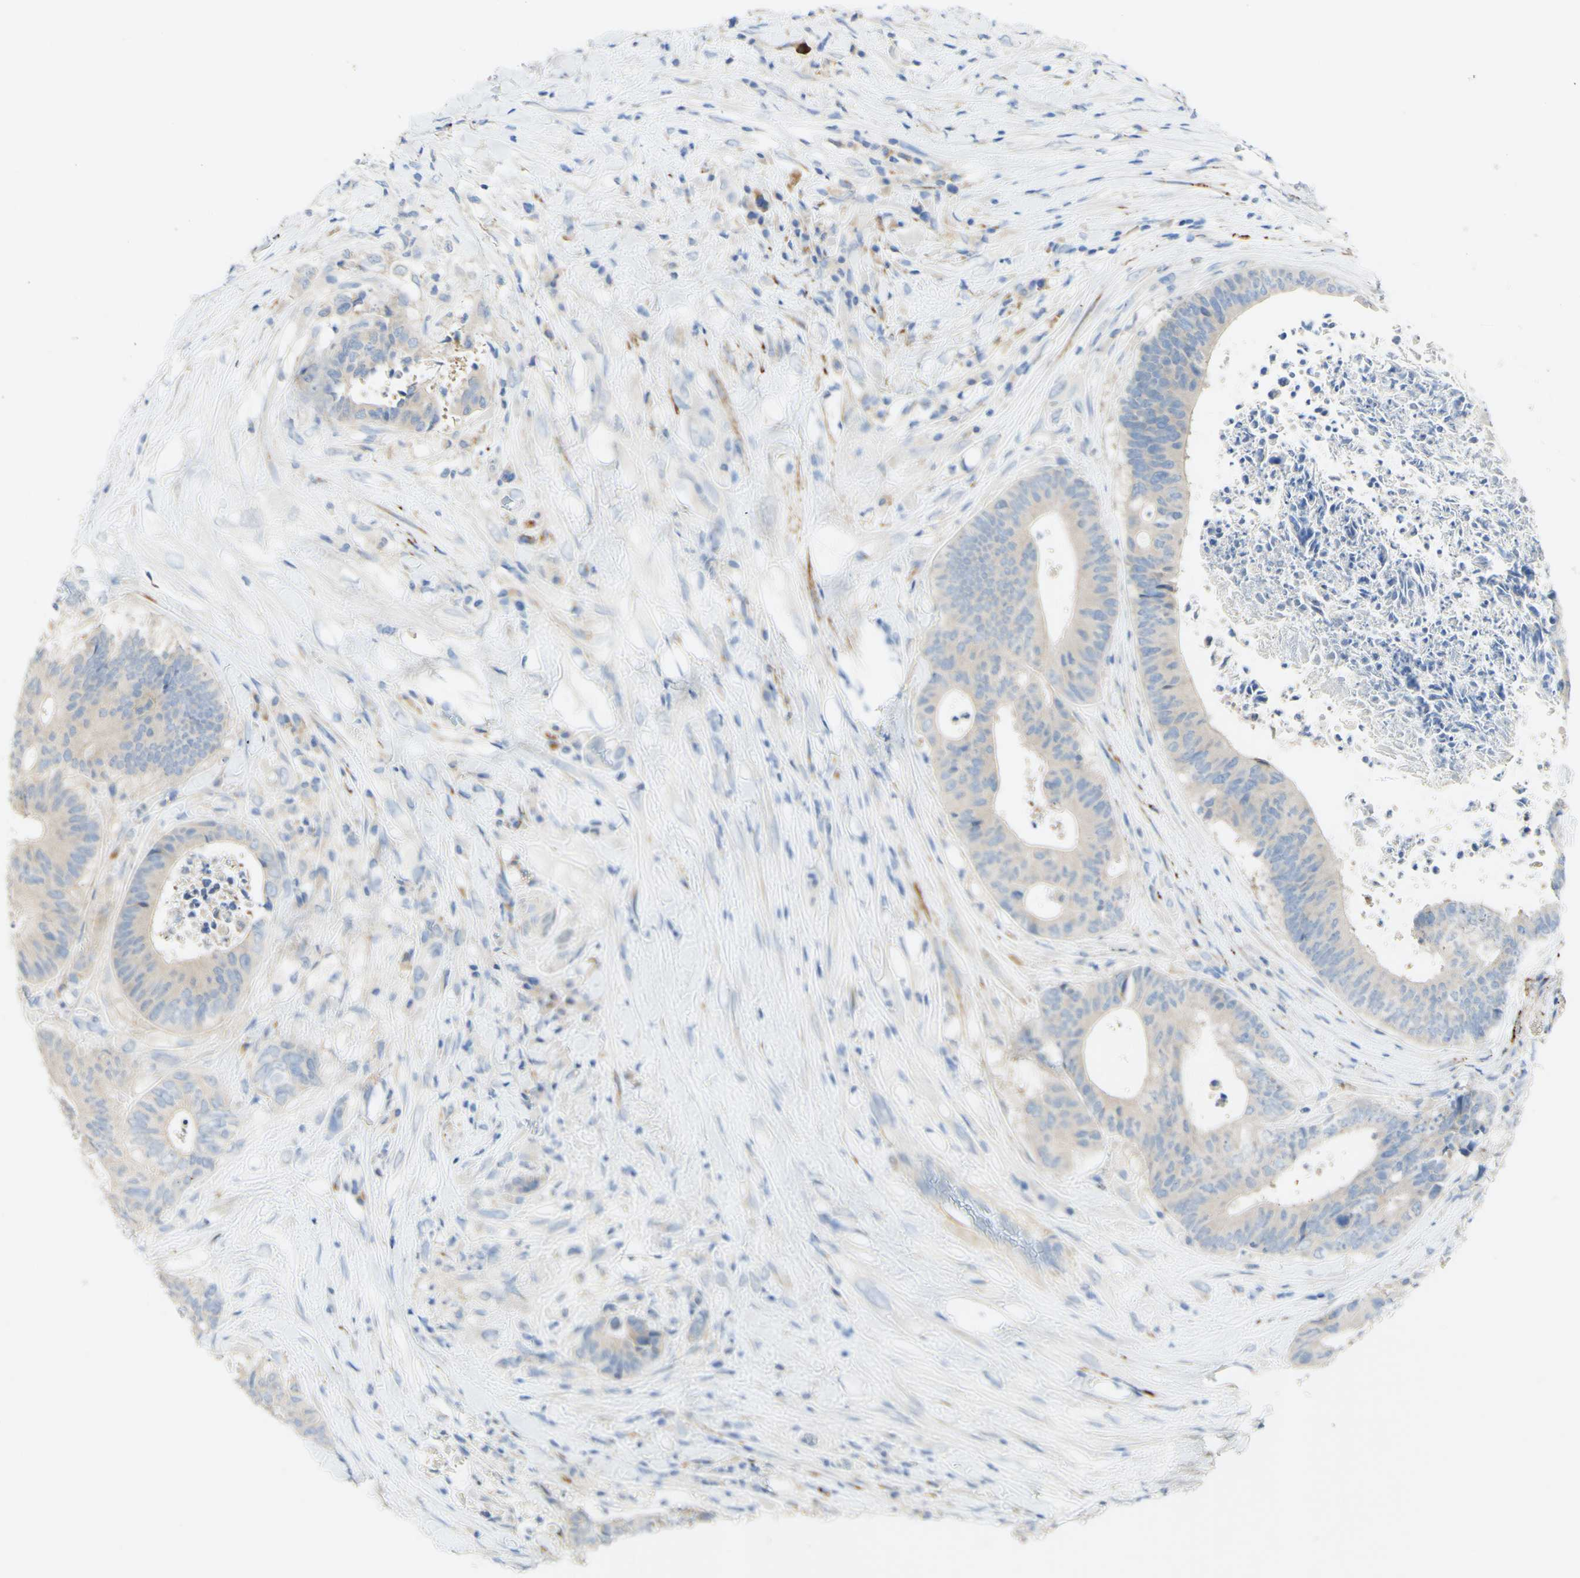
{"staining": {"intensity": "weak", "quantity": "<25%", "location": "cytoplasmic/membranous"}, "tissue": "colorectal cancer", "cell_type": "Tumor cells", "image_type": "cancer", "snomed": [{"axis": "morphology", "description": "Adenocarcinoma, NOS"}, {"axis": "topography", "description": "Rectum"}], "caption": "High magnification brightfield microscopy of colorectal cancer stained with DAB (brown) and counterstained with hematoxylin (blue): tumor cells show no significant staining.", "gene": "FGF4", "patient": {"sex": "male", "age": 72}}